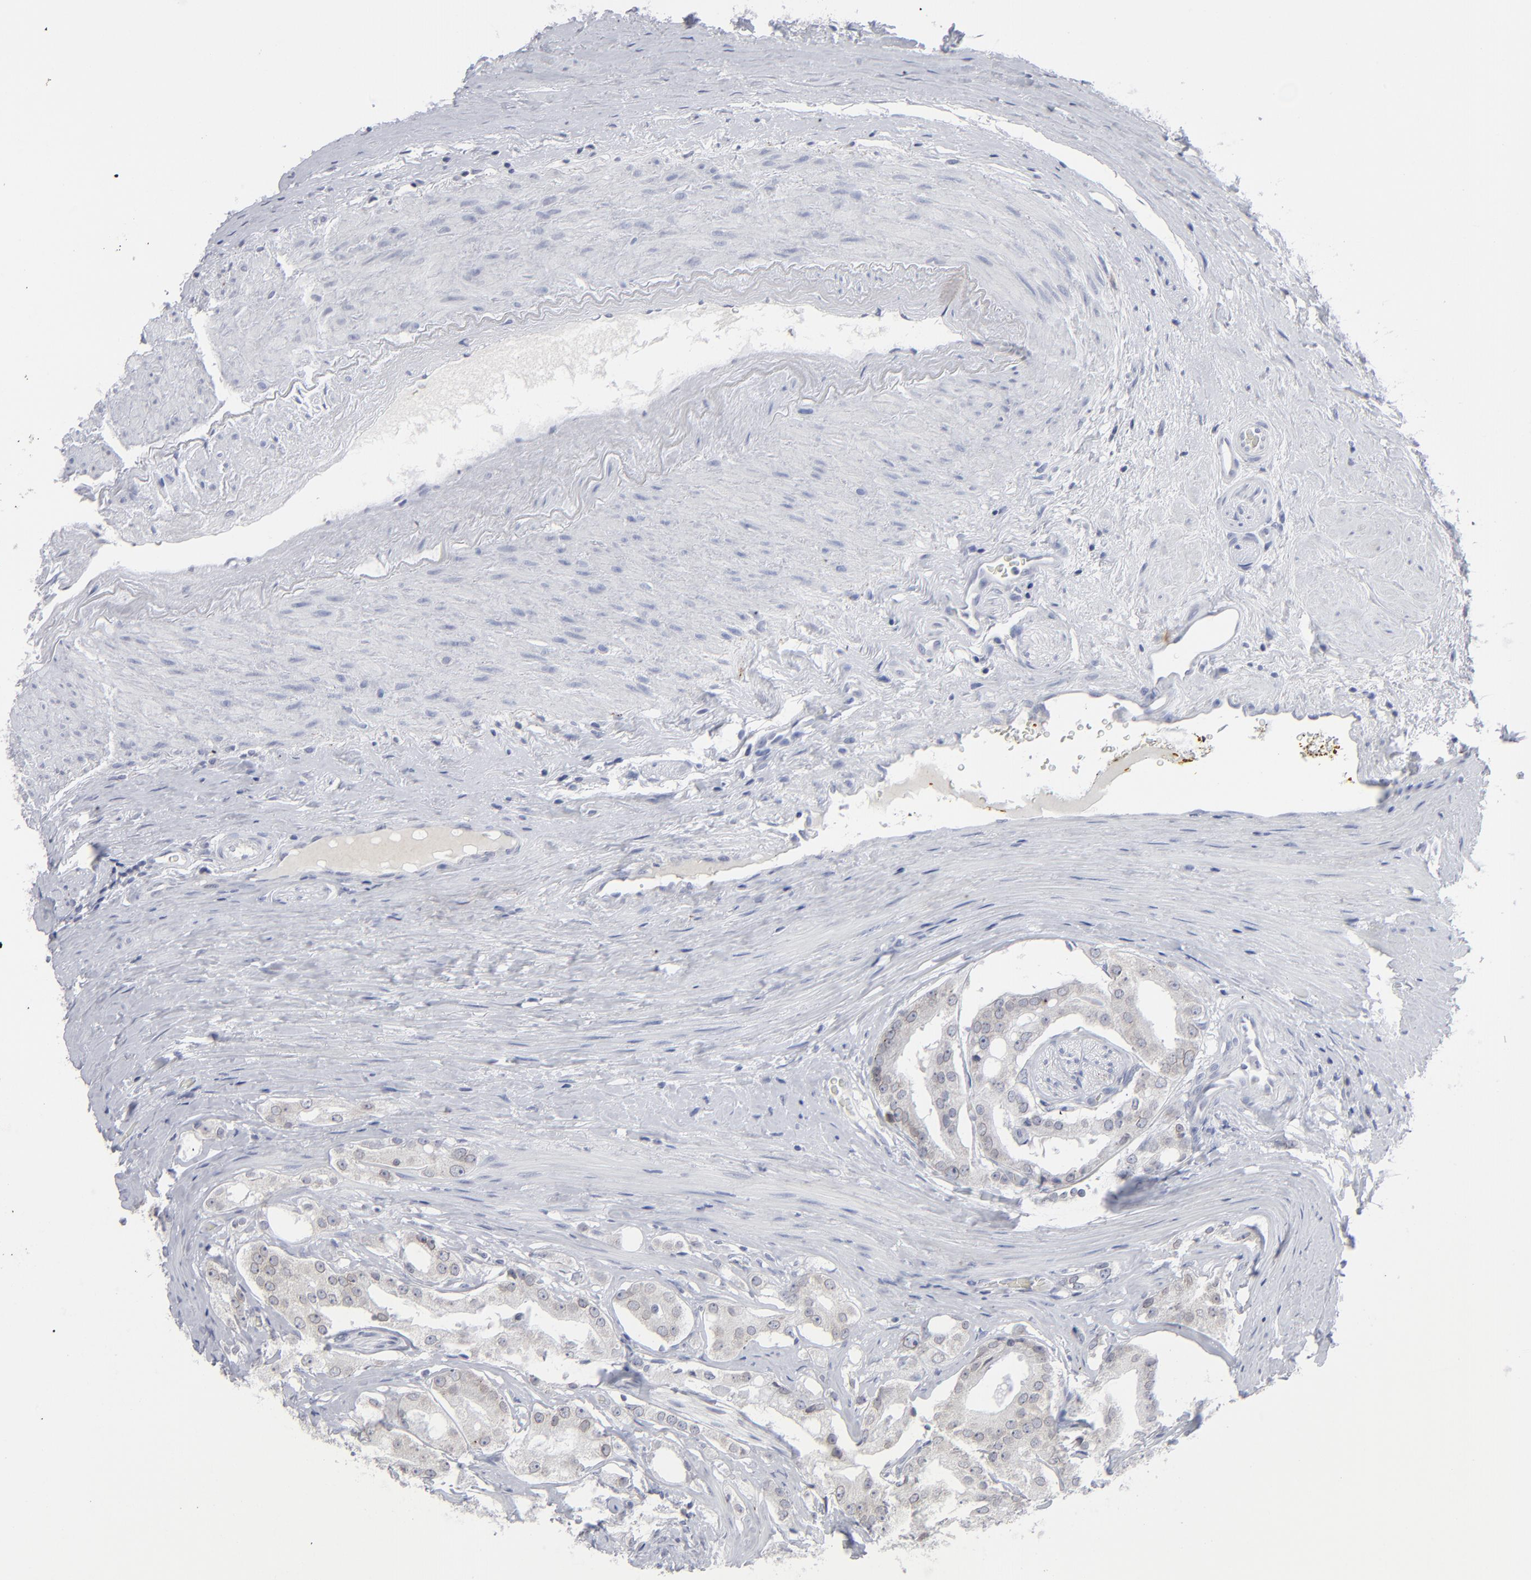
{"staining": {"intensity": "negative", "quantity": "none", "location": "none"}, "tissue": "prostate cancer", "cell_type": "Tumor cells", "image_type": "cancer", "snomed": [{"axis": "morphology", "description": "Adenocarcinoma, High grade"}, {"axis": "topography", "description": "Prostate"}], "caption": "The immunohistochemistry (IHC) micrograph has no significant expression in tumor cells of prostate cancer tissue. (DAB immunohistochemistry visualized using brightfield microscopy, high magnification).", "gene": "NUP88", "patient": {"sex": "male", "age": 68}}